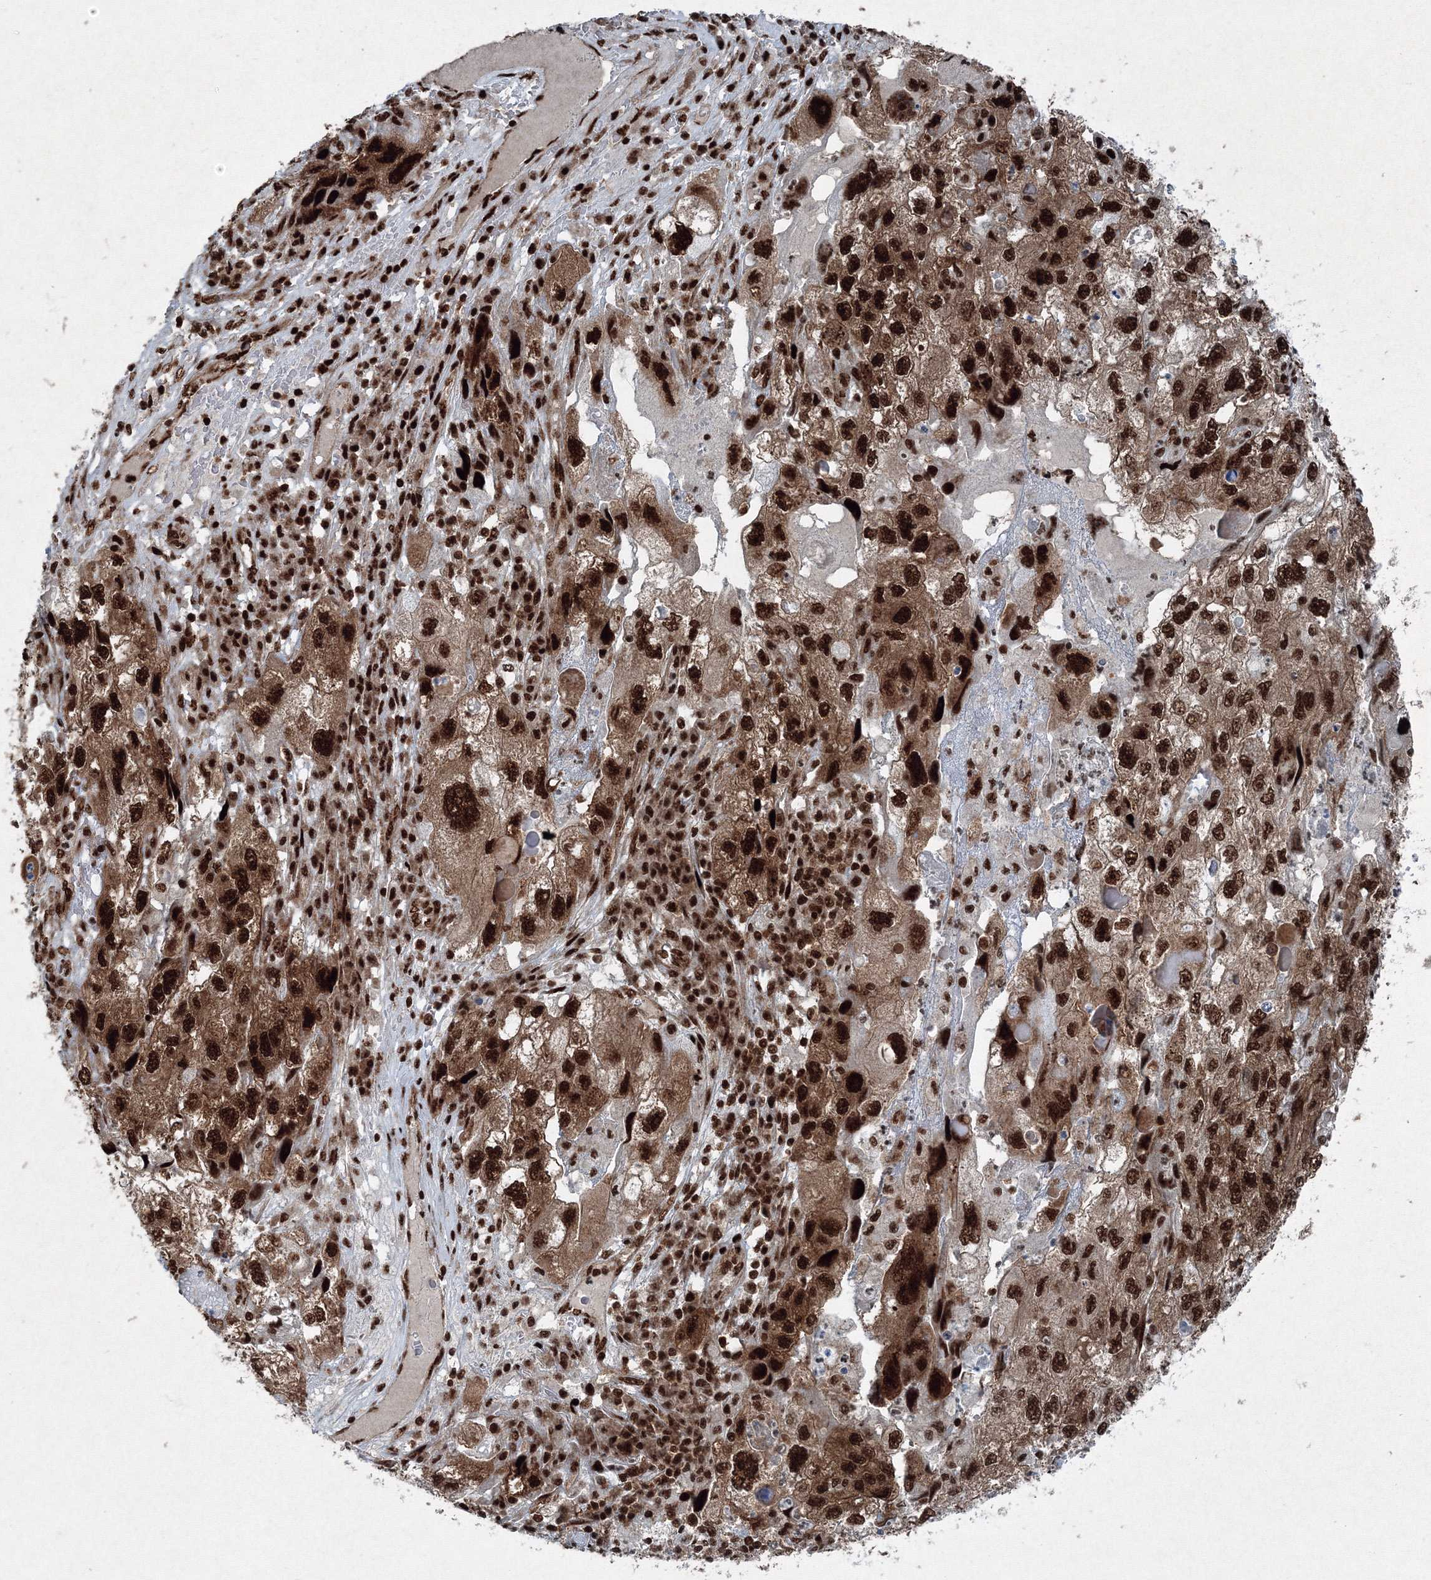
{"staining": {"intensity": "strong", "quantity": ">75%", "location": "cytoplasmic/membranous,nuclear"}, "tissue": "endometrial cancer", "cell_type": "Tumor cells", "image_type": "cancer", "snomed": [{"axis": "morphology", "description": "Adenocarcinoma, NOS"}, {"axis": "topography", "description": "Endometrium"}], "caption": "Immunohistochemical staining of endometrial cancer (adenocarcinoma) demonstrates strong cytoplasmic/membranous and nuclear protein expression in about >75% of tumor cells. Nuclei are stained in blue.", "gene": "SNRPC", "patient": {"sex": "female", "age": 49}}